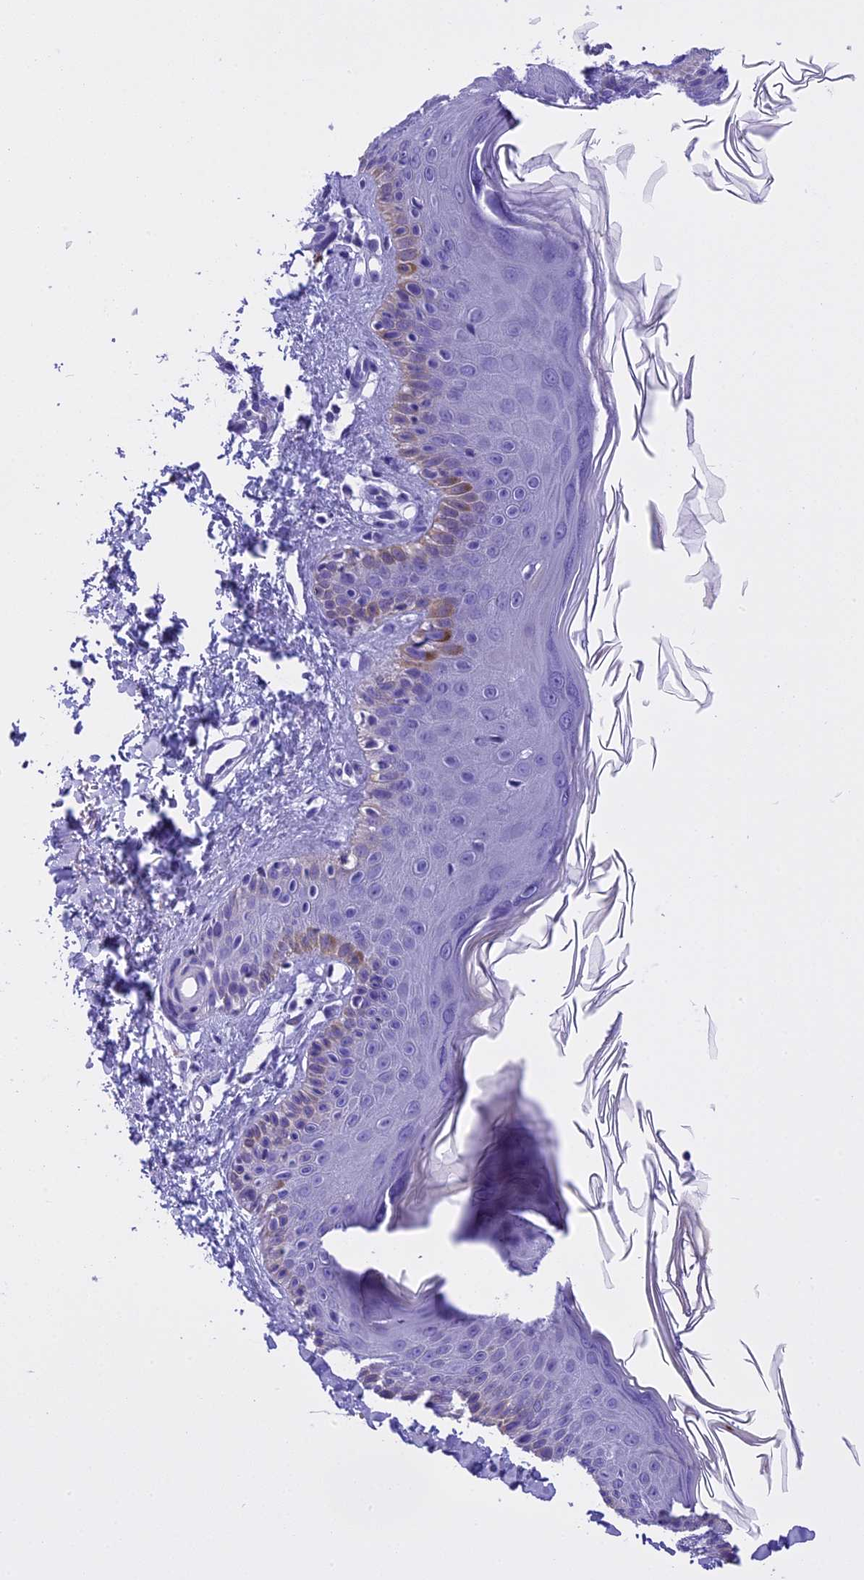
{"staining": {"intensity": "negative", "quantity": "none", "location": "none"}, "tissue": "skin", "cell_type": "Fibroblasts", "image_type": "normal", "snomed": [{"axis": "morphology", "description": "Normal tissue, NOS"}, {"axis": "topography", "description": "Skin"}], "caption": "This is an immunohistochemistry image of benign skin. There is no positivity in fibroblasts.", "gene": "KCTD14", "patient": {"sex": "male", "age": 52}}